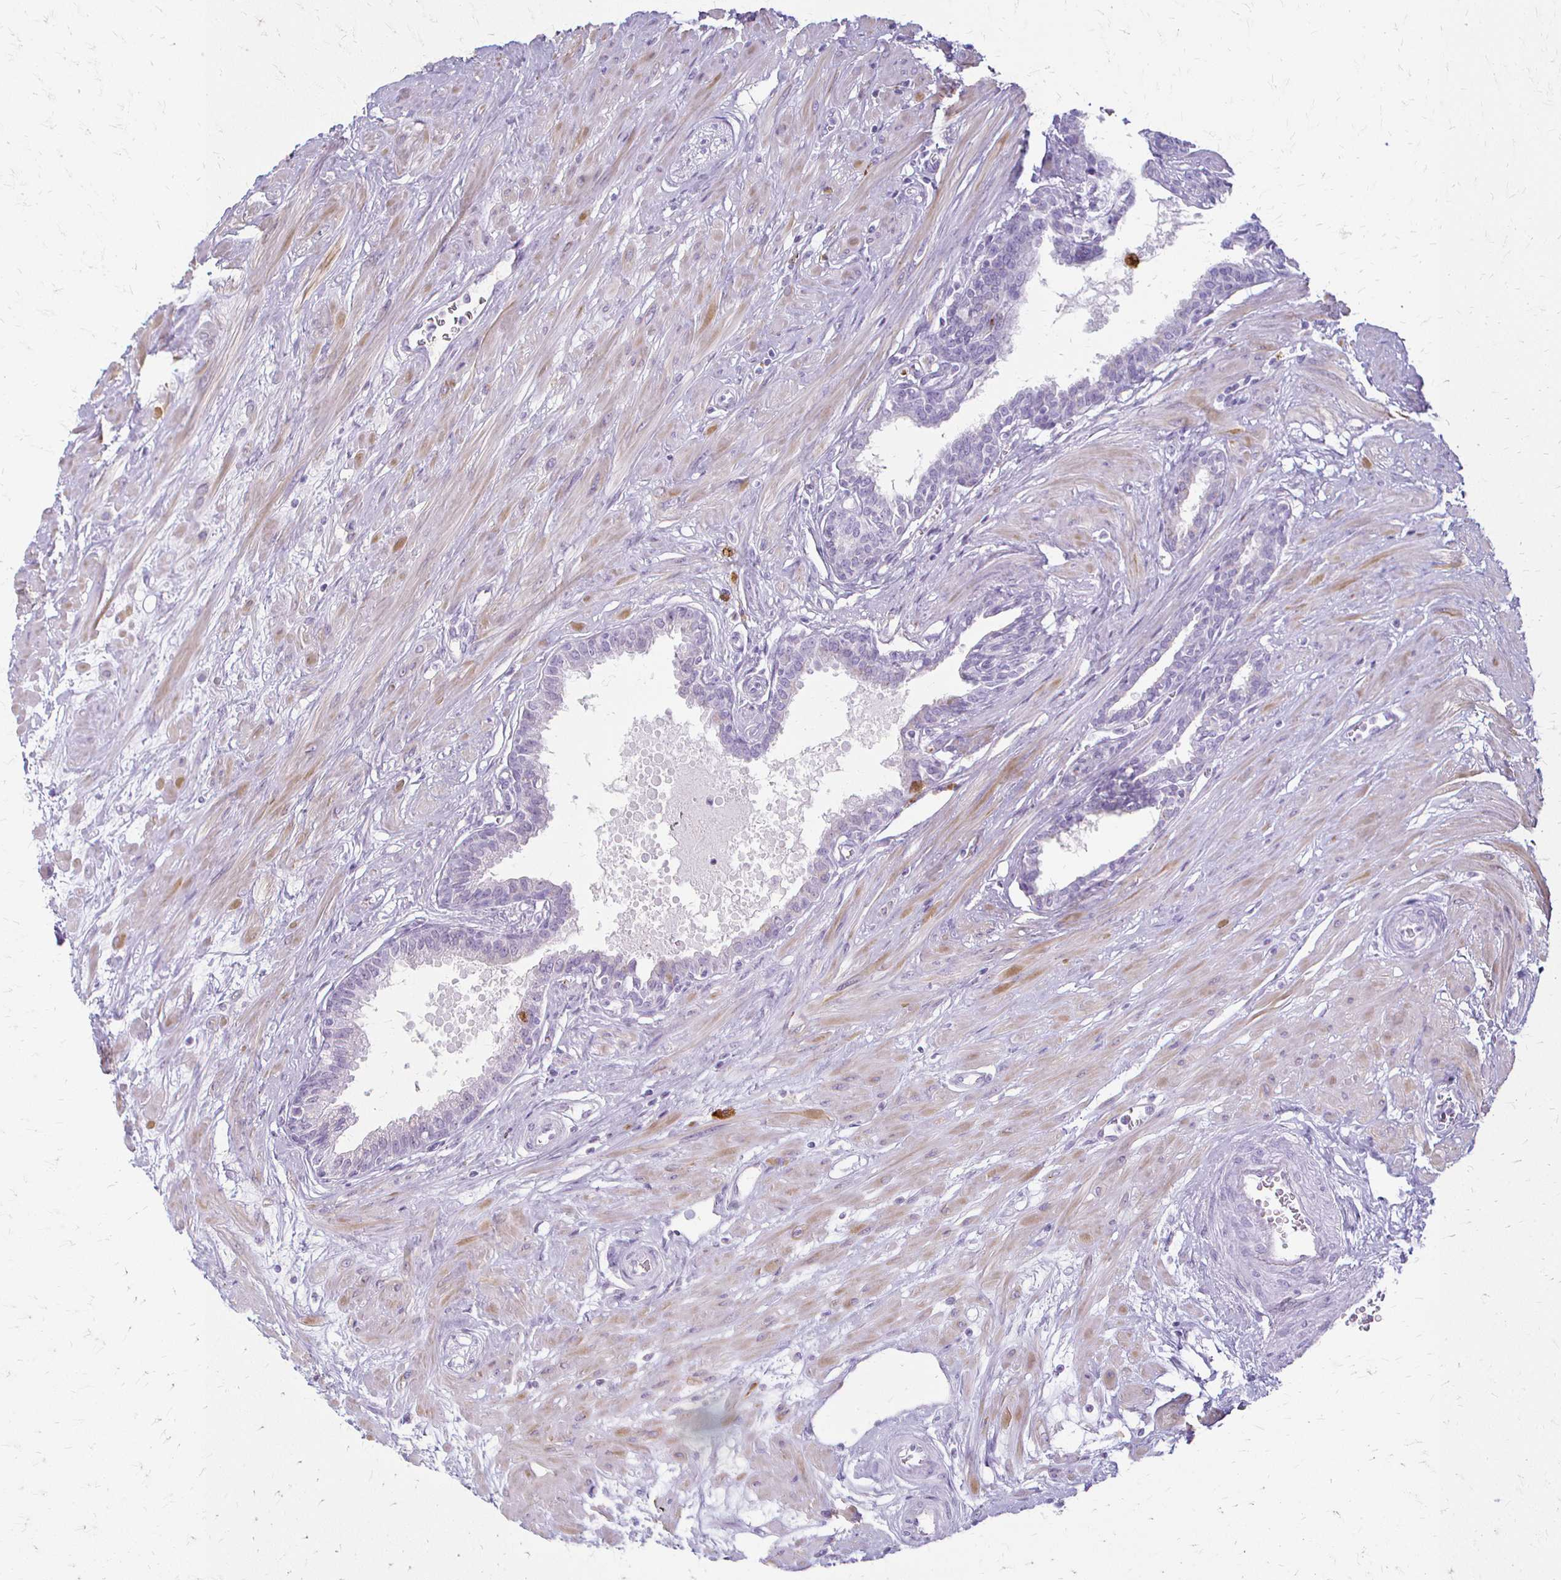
{"staining": {"intensity": "negative", "quantity": "none", "location": "none"}, "tissue": "seminal vesicle", "cell_type": "Glandular cells", "image_type": "normal", "snomed": [{"axis": "morphology", "description": "Normal tissue, NOS"}, {"axis": "topography", "description": "Prostate"}, {"axis": "topography", "description": "Seminal veicle"}], "caption": "IHC of benign human seminal vesicle displays no staining in glandular cells.", "gene": "ACP5", "patient": {"sex": "male", "age": 60}}